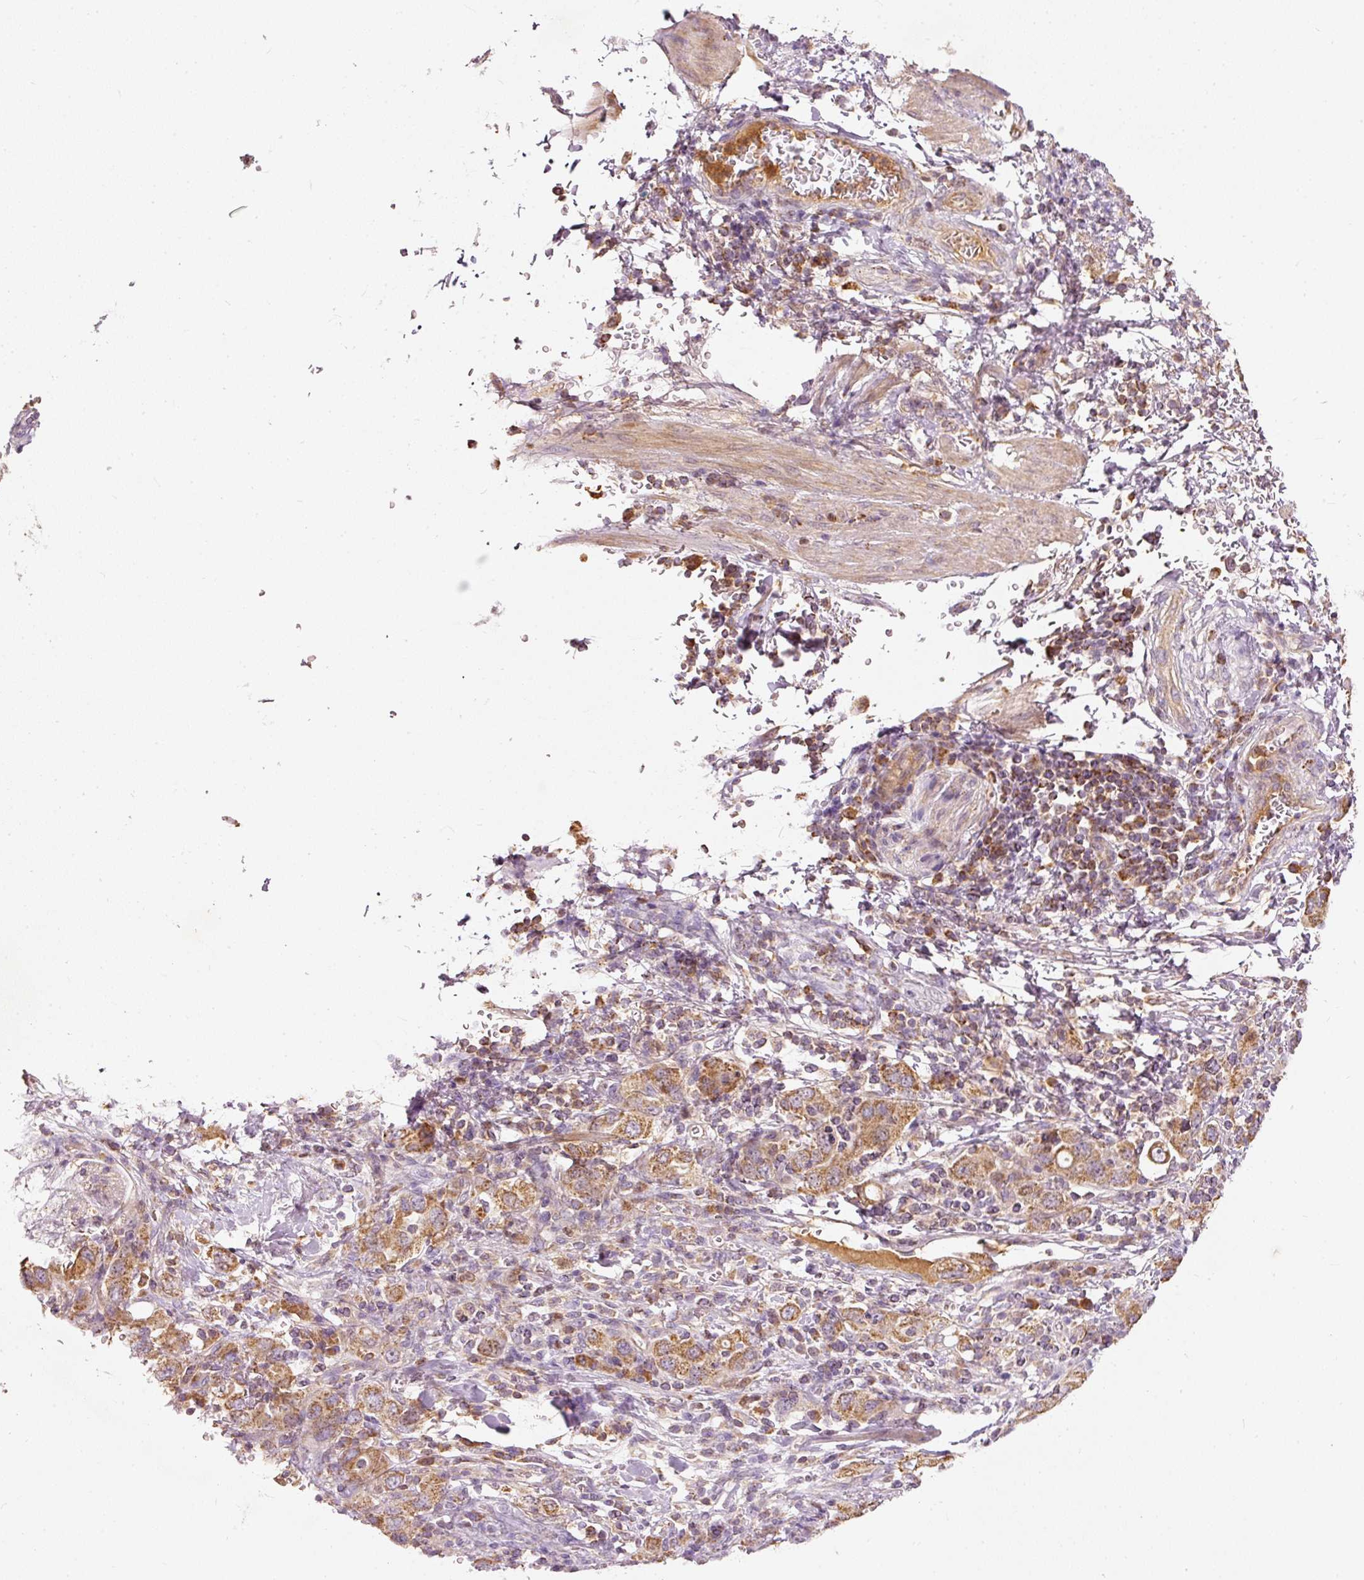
{"staining": {"intensity": "moderate", "quantity": ">75%", "location": "cytoplasmic/membranous"}, "tissue": "stomach cancer", "cell_type": "Tumor cells", "image_type": "cancer", "snomed": [{"axis": "morphology", "description": "Adenocarcinoma, NOS"}, {"axis": "topography", "description": "Stomach, upper"}, {"axis": "topography", "description": "Stomach"}], "caption": "A micrograph of stomach adenocarcinoma stained for a protein exhibits moderate cytoplasmic/membranous brown staining in tumor cells. (brown staining indicates protein expression, while blue staining denotes nuclei).", "gene": "PSENEN", "patient": {"sex": "male", "age": 62}}